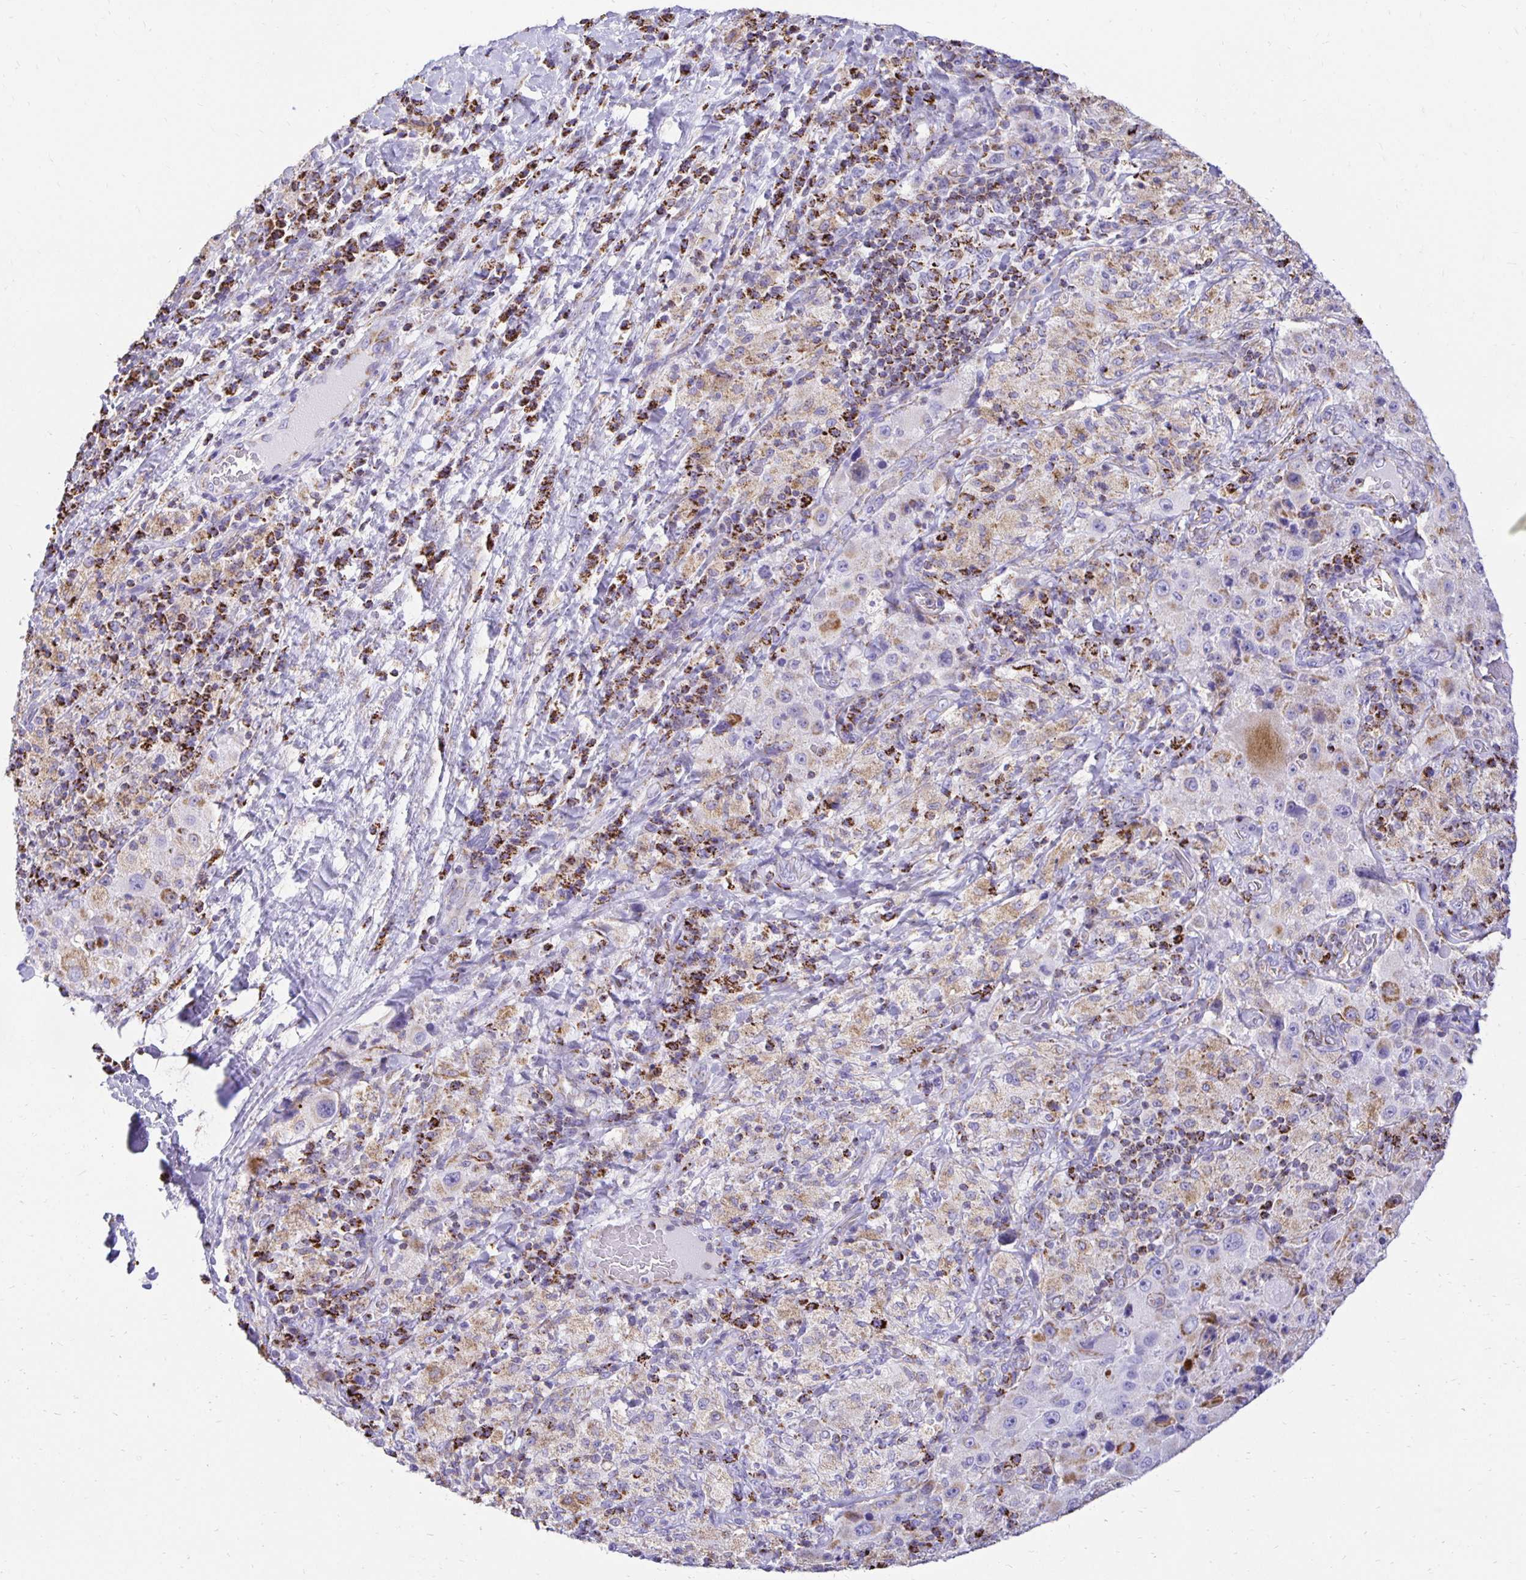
{"staining": {"intensity": "moderate", "quantity": "<25%", "location": "cytoplasmic/membranous"}, "tissue": "melanoma", "cell_type": "Tumor cells", "image_type": "cancer", "snomed": [{"axis": "morphology", "description": "Malignant melanoma, Metastatic site"}, {"axis": "topography", "description": "Lymph node"}], "caption": "Brown immunohistochemical staining in human malignant melanoma (metastatic site) exhibits moderate cytoplasmic/membranous expression in approximately <25% of tumor cells. The staining is performed using DAB (3,3'-diaminobenzidine) brown chromogen to label protein expression. The nuclei are counter-stained blue using hematoxylin.", "gene": "PLAAT2", "patient": {"sex": "male", "age": 62}}